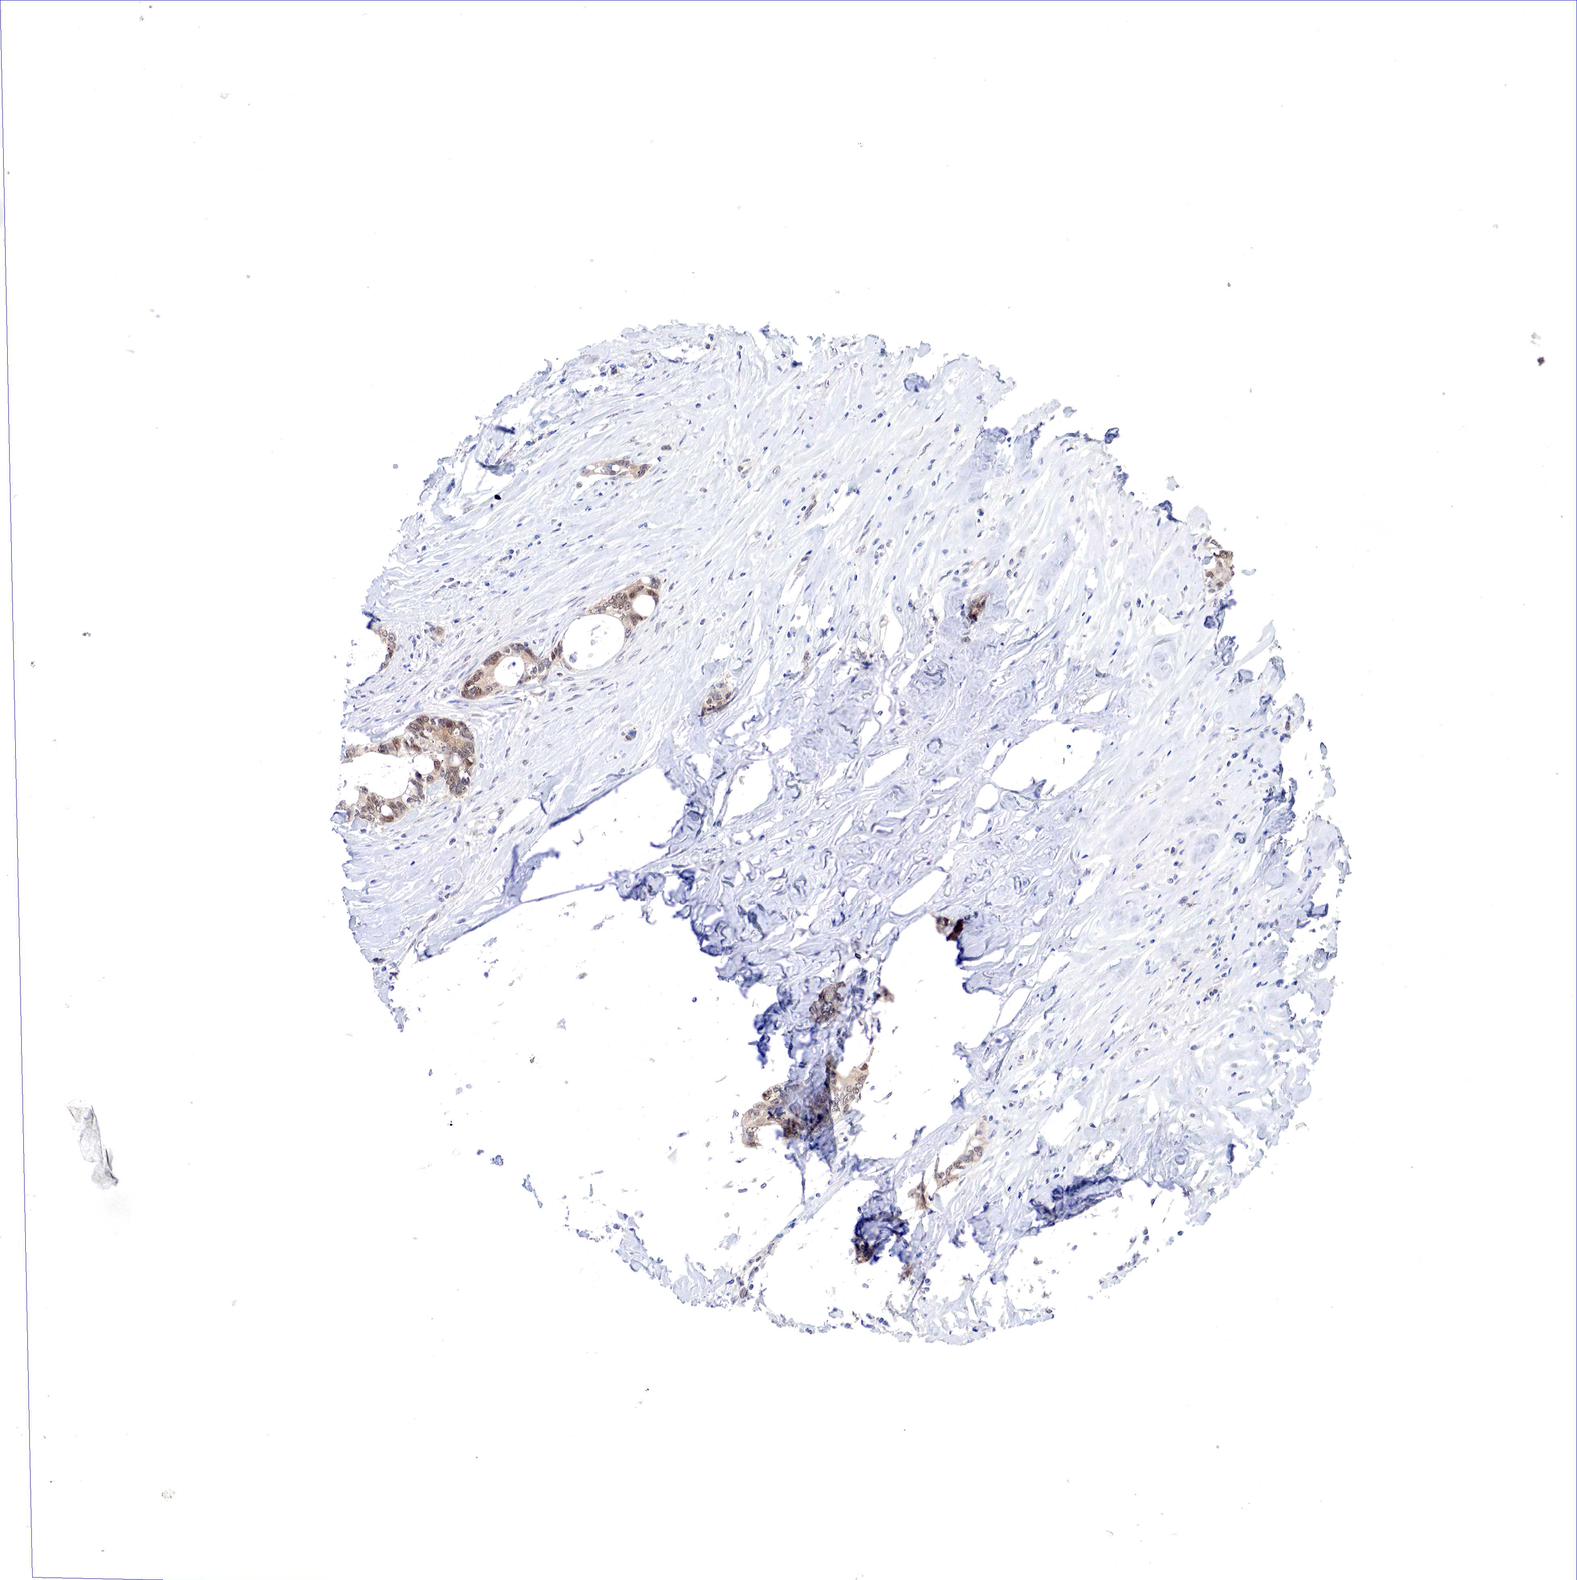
{"staining": {"intensity": "moderate", "quantity": "25%-75%", "location": "cytoplasmic/membranous,nuclear"}, "tissue": "colorectal cancer", "cell_type": "Tumor cells", "image_type": "cancer", "snomed": [{"axis": "morphology", "description": "Adenocarcinoma, NOS"}, {"axis": "topography", "description": "Rectum"}], "caption": "This histopathology image demonstrates colorectal cancer stained with IHC to label a protein in brown. The cytoplasmic/membranous and nuclear of tumor cells show moderate positivity for the protein. Nuclei are counter-stained blue.", "gene": "PABIR2", "patient": {"sex": "female", "age": 57}}